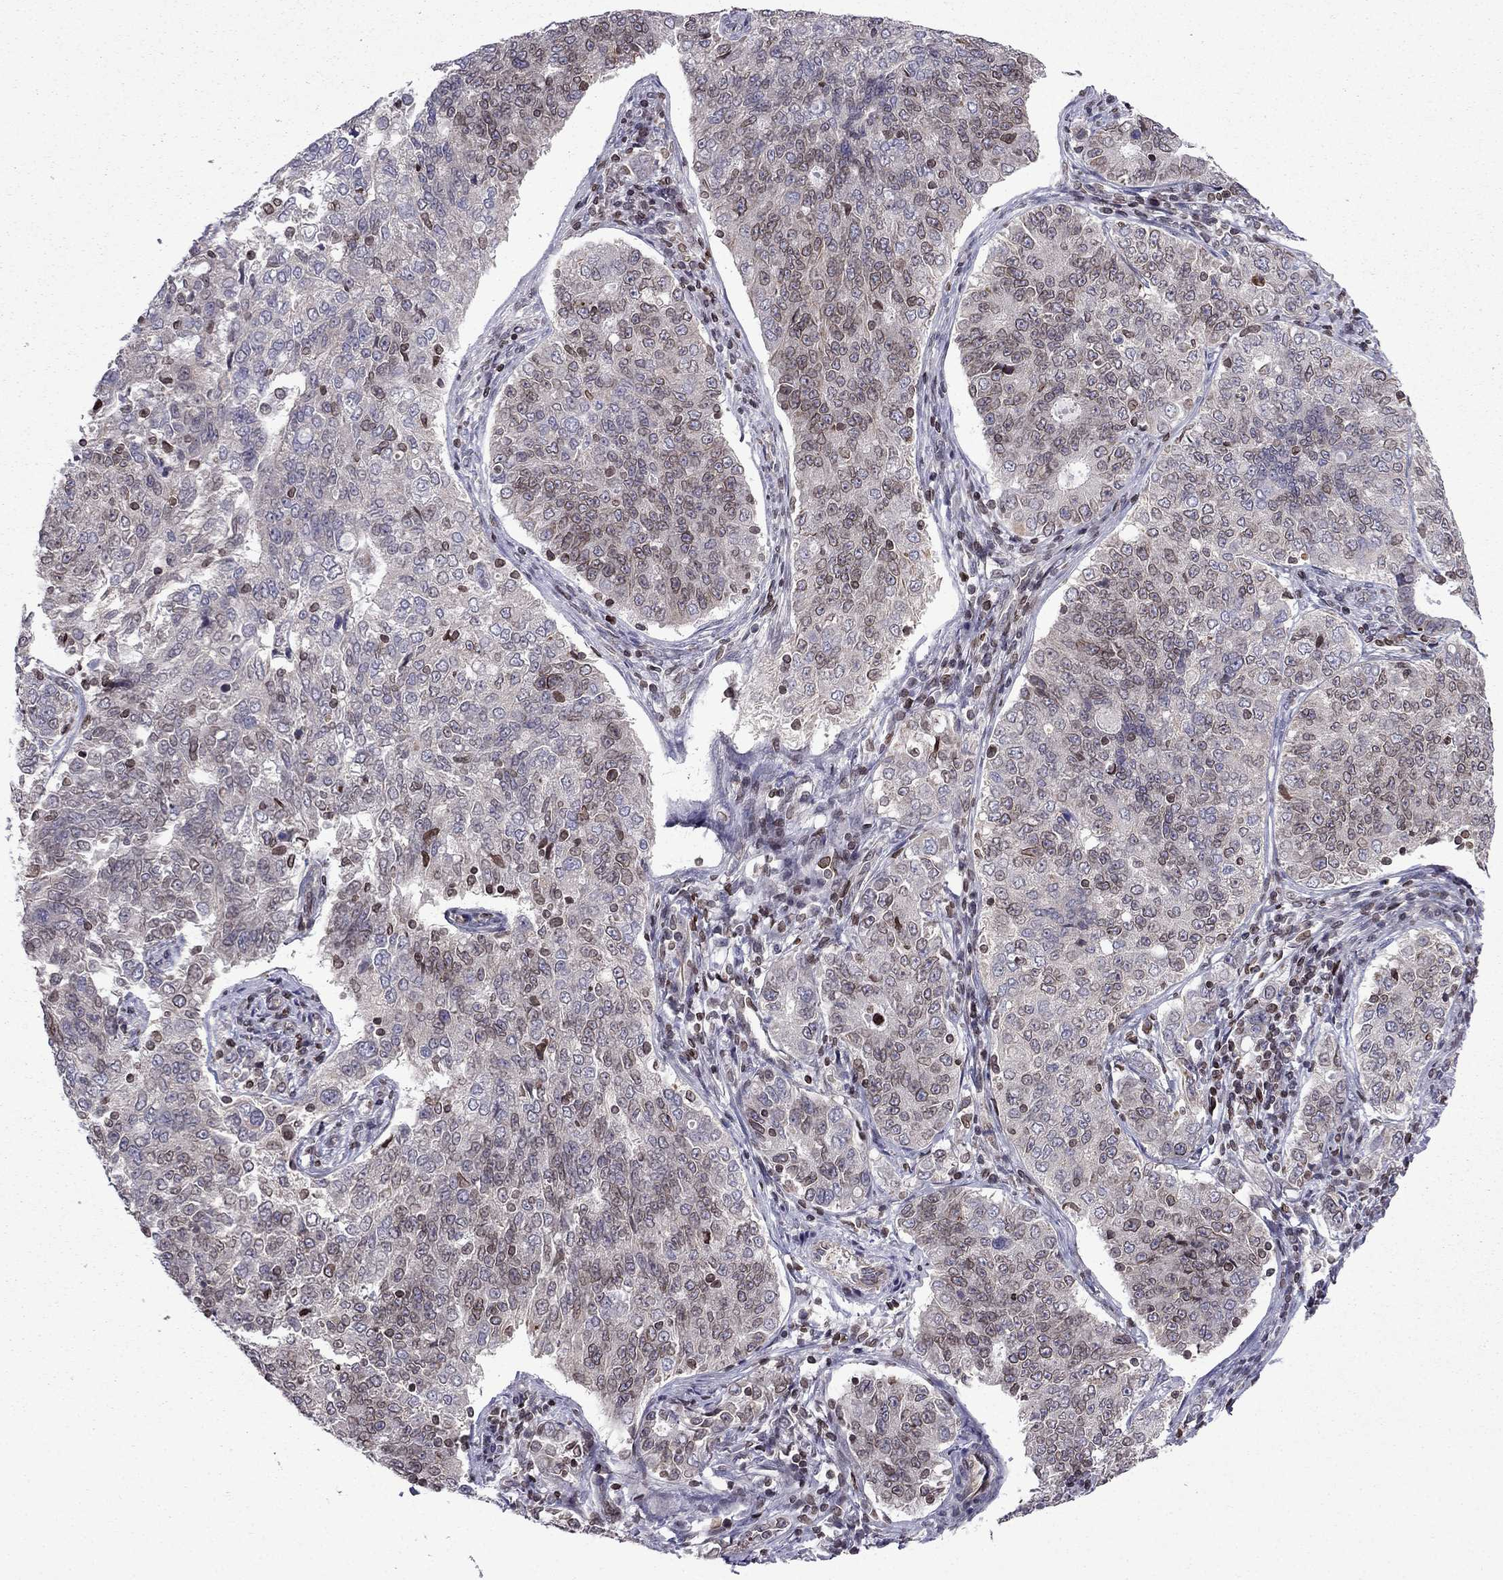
{"staining": {"intensity": "negative", "quantity": "none", "location": "none"}, "tissue": "endometrial cancer", "cell_type": "Tumor cells", "image_type": "cancer", "snomed": [{"axis": "morphology", "description": "Adenocarcinoma, NOS"}, {"axis": "topography", "description": "Endometrium"}], "caption": "Tumor cells are negative for protein expression in human adenocarcinoma (endometrial).", "gene": "CDC42BPA", "patient": {"sex": "female", "age": 43}}